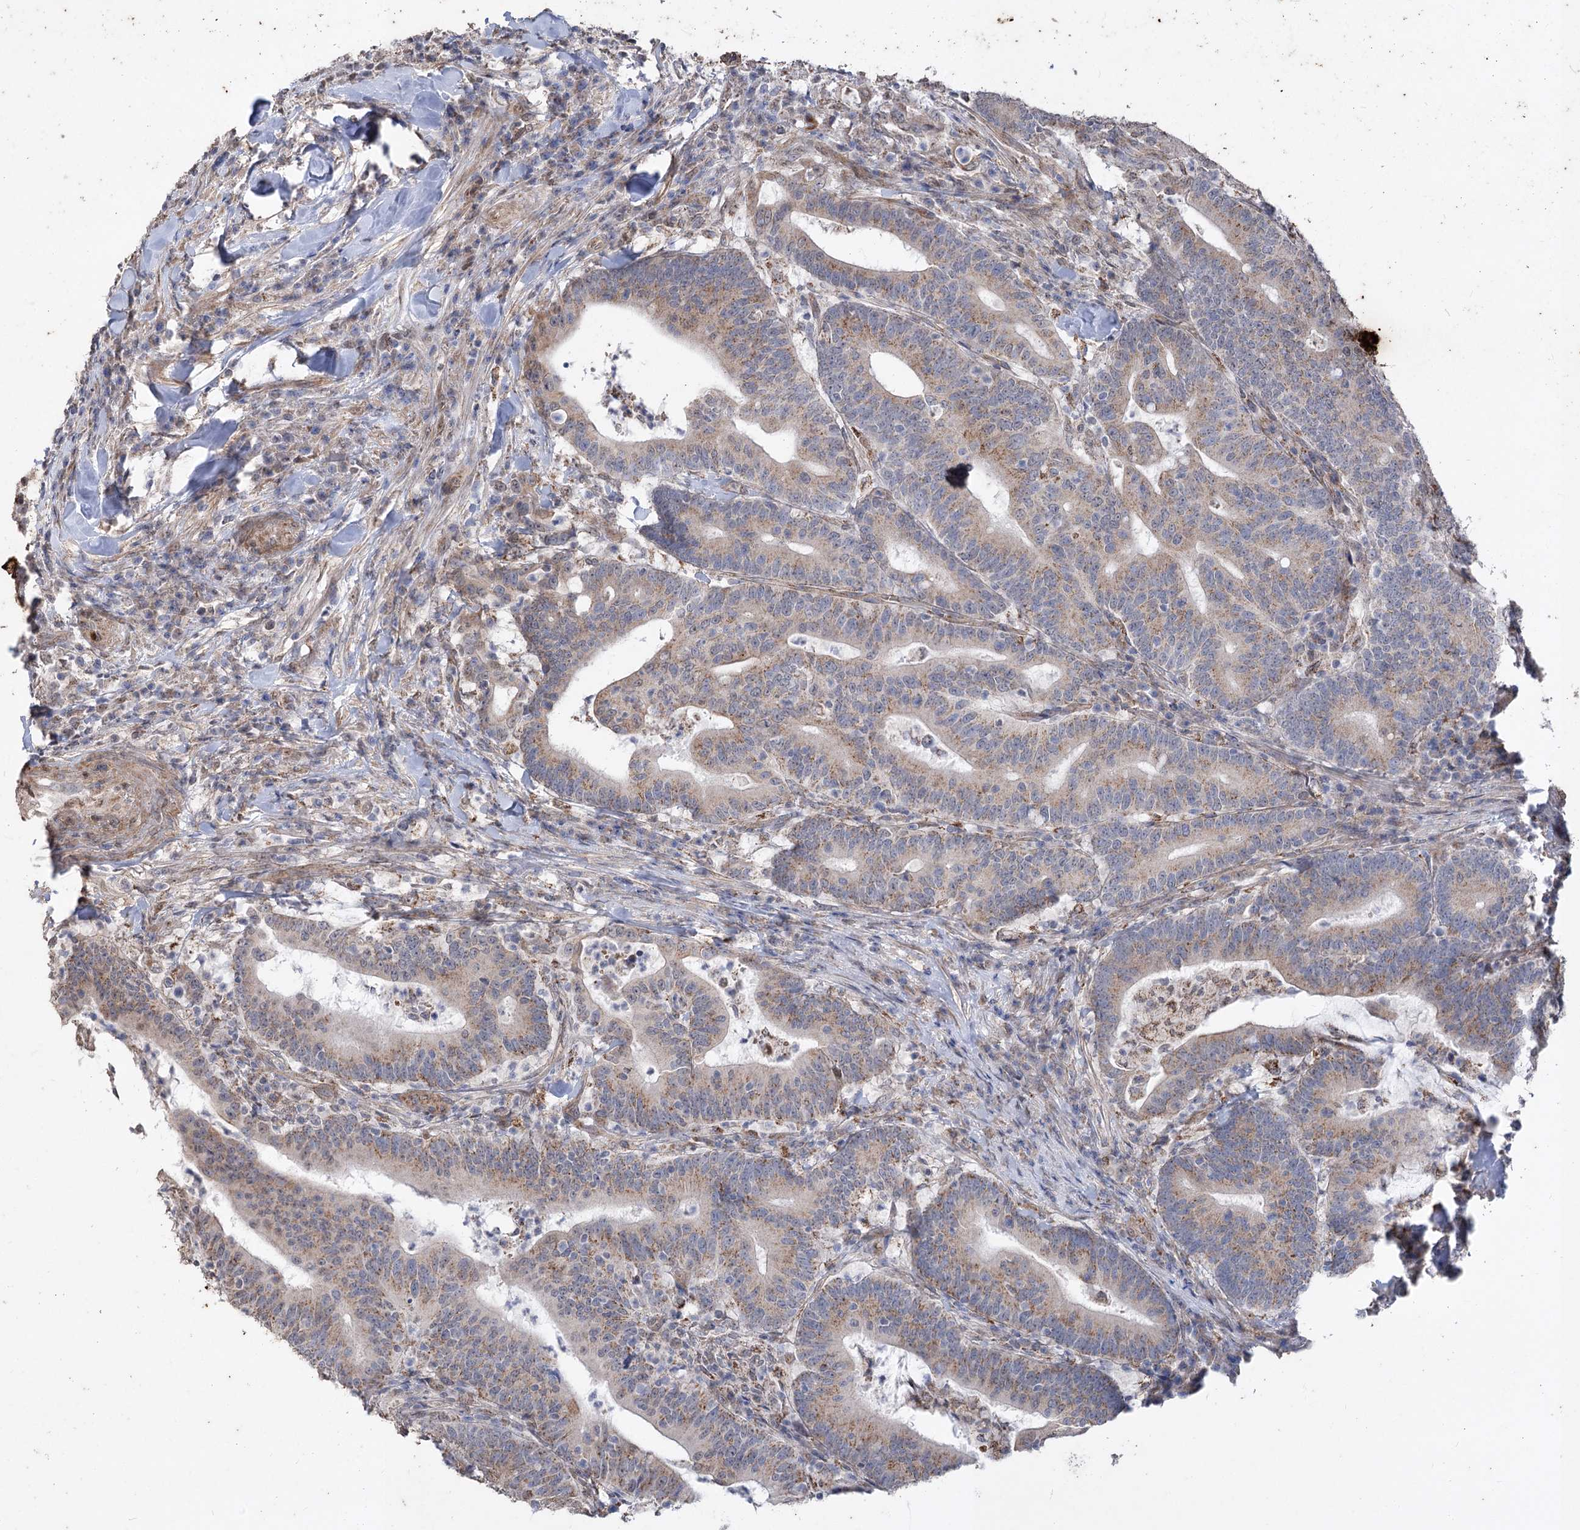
{"staining": {"intensity": "moderate", "quantity": ">75%", "location": "cytoplasmic/membranous"}, "tissue": "colorectal cancer", "cell_type": "Tumor cells", "image_type": "cancer", "snomed": [{"axis": "morphology", "description": "Adenocarcinoma, NOS"}, {"axis": "topography", "description": "Colon"}], "caption": "Immunohistochemical staining of colorectal adenocarcinoma exhibits medium levels of moderate cytoplasmic/membranous staining in about >75% of tumor cells.", "gene": "ZSCAN23", "patient": {"sex": "female", "age": 66}}